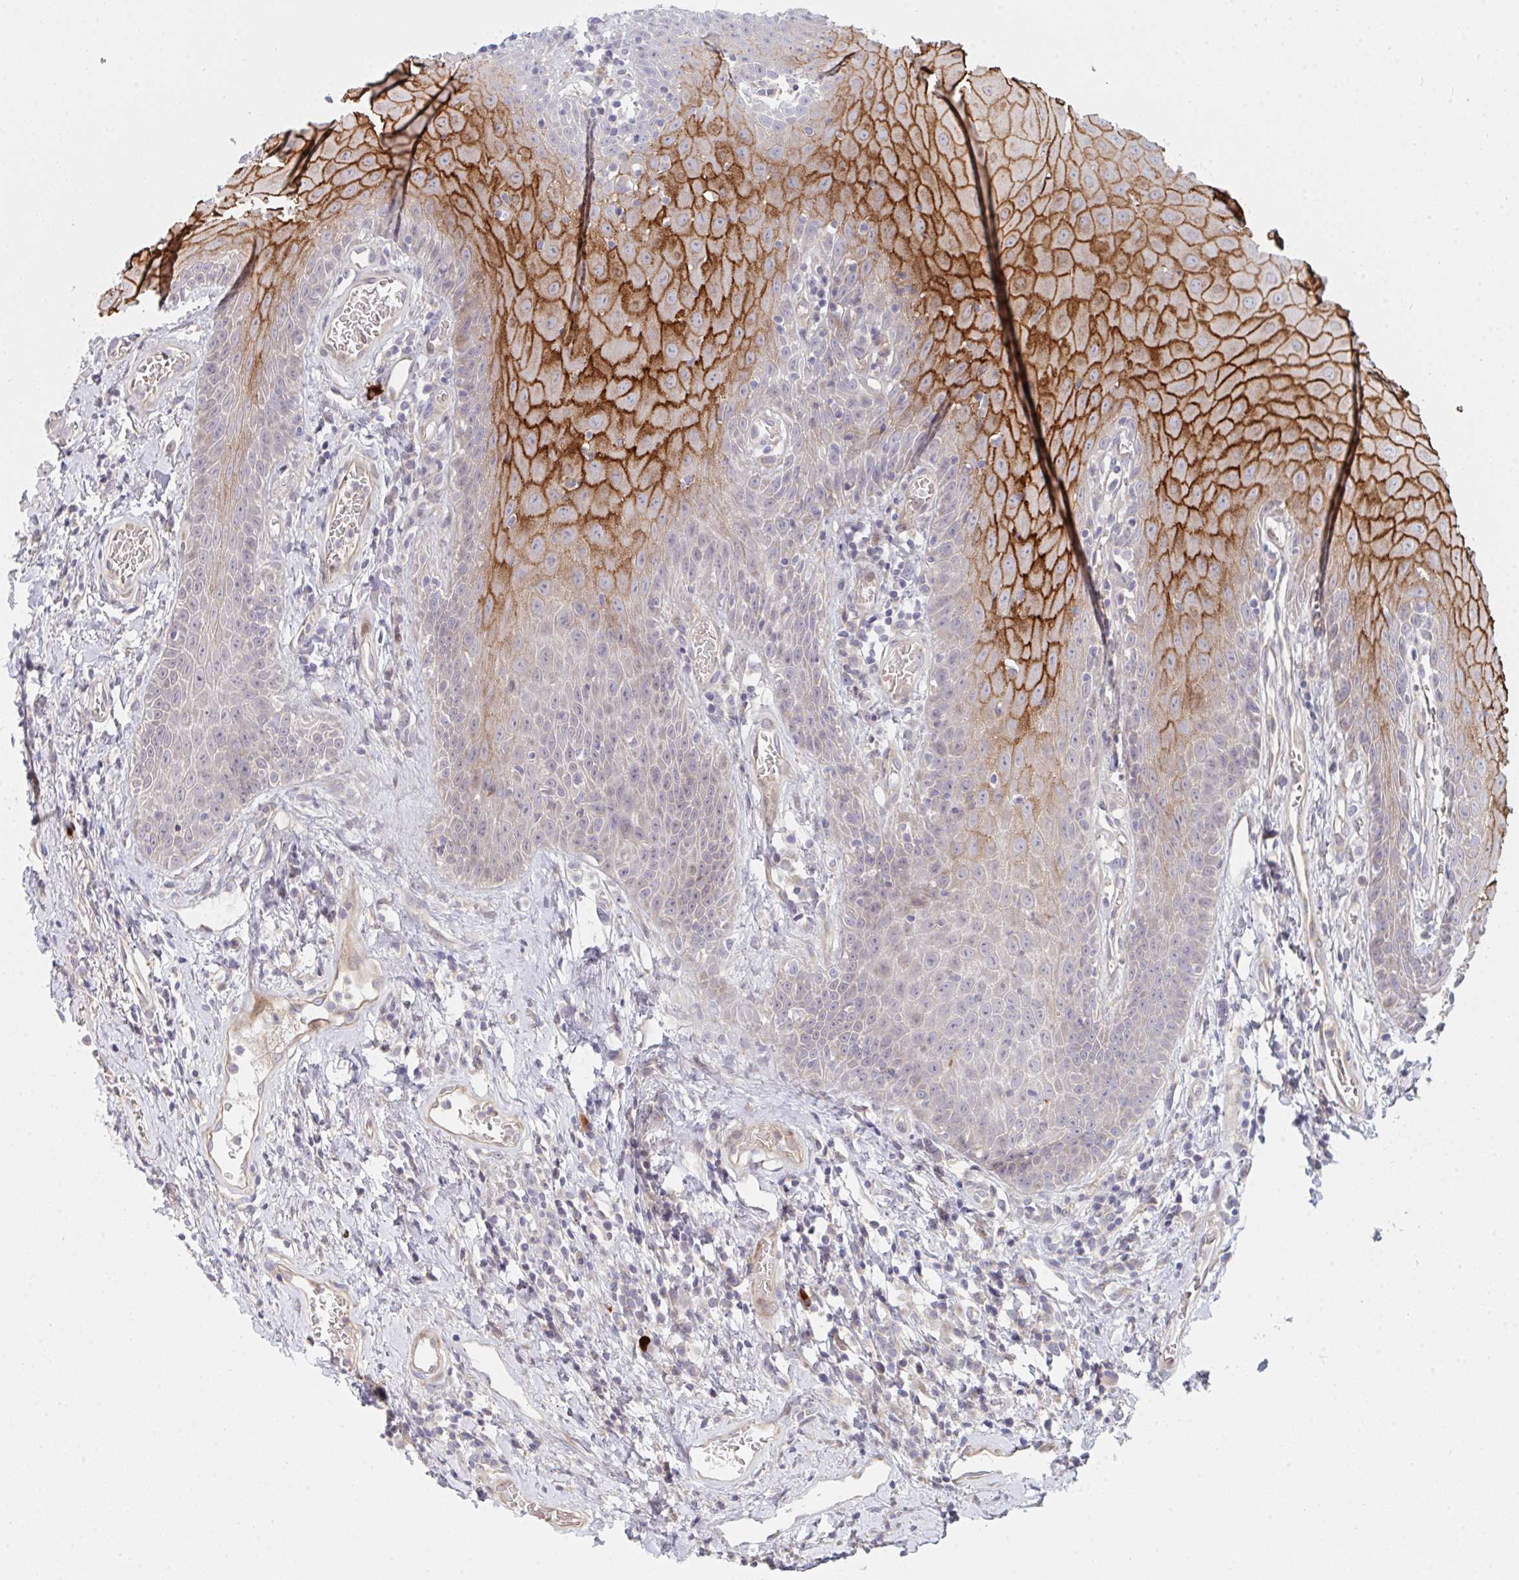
{"staining": {"intensity": "strong", "quantity": "<25%", "location": "cytoplasmic/membranous"}, "tissue": "head and neck cancer", "cell_type": "Tumor cells", "image_type": "cancer", "snomed": [{"axis": "morphology", "description": "Squamous cell carcinoma, NOS"}, {"axis": "topography", "description": "Head-Neck"}], "caption": "Strong cytoplasmic/membranous staining is appreciated in about <25% of tumor cells in squamous cell carcinoma (head and neck). The protein of interest is shown in brown color, while the nuclei are stained blue.", "gene": "TNFSF4", "patient": {"sex": "female", "age": 59}}